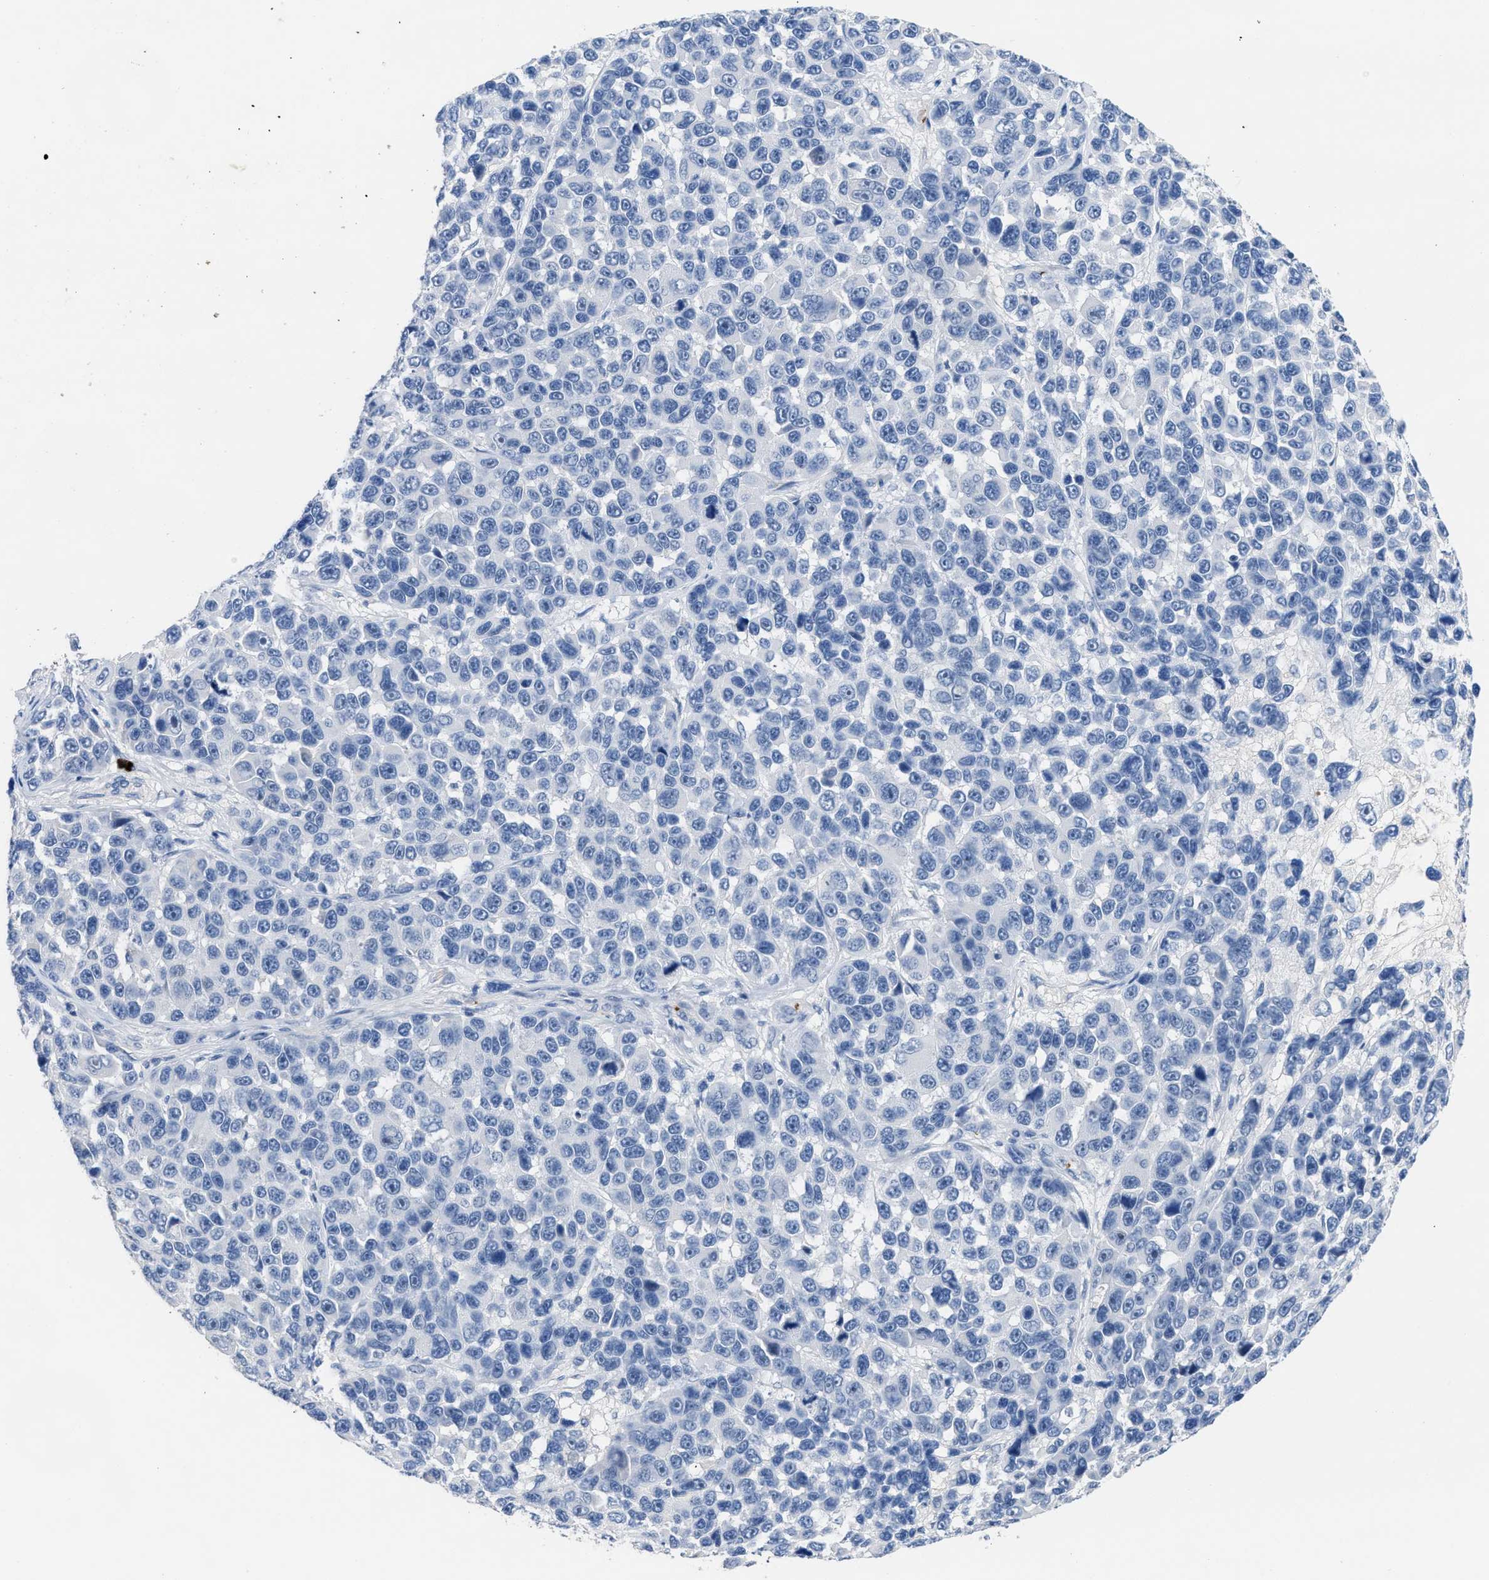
{"staining": {"intensity": "negative", "quantity": "none", "location": "none"}, "tissue": "melanoma", "cell_type": "Tumor cells", "image_type": "cancer", "snomed": [{"axis": "morphology", "description": "Malignant melanoma, NOS"}, {"axis": "topography", "description": "Skin"}], "caption": "This is a photomicrograph of immunohistochemistry (IHC) staining of malignant melanoma, which shows no positivity in tumor cells. The staining was performed using DAB to visualize the protein expression in brown, while the nuclei were stained in blue with hematoxylin (Magnification: 20x).", "gene": "FGF18", "patient": {"sex": "male", "age": 53}}